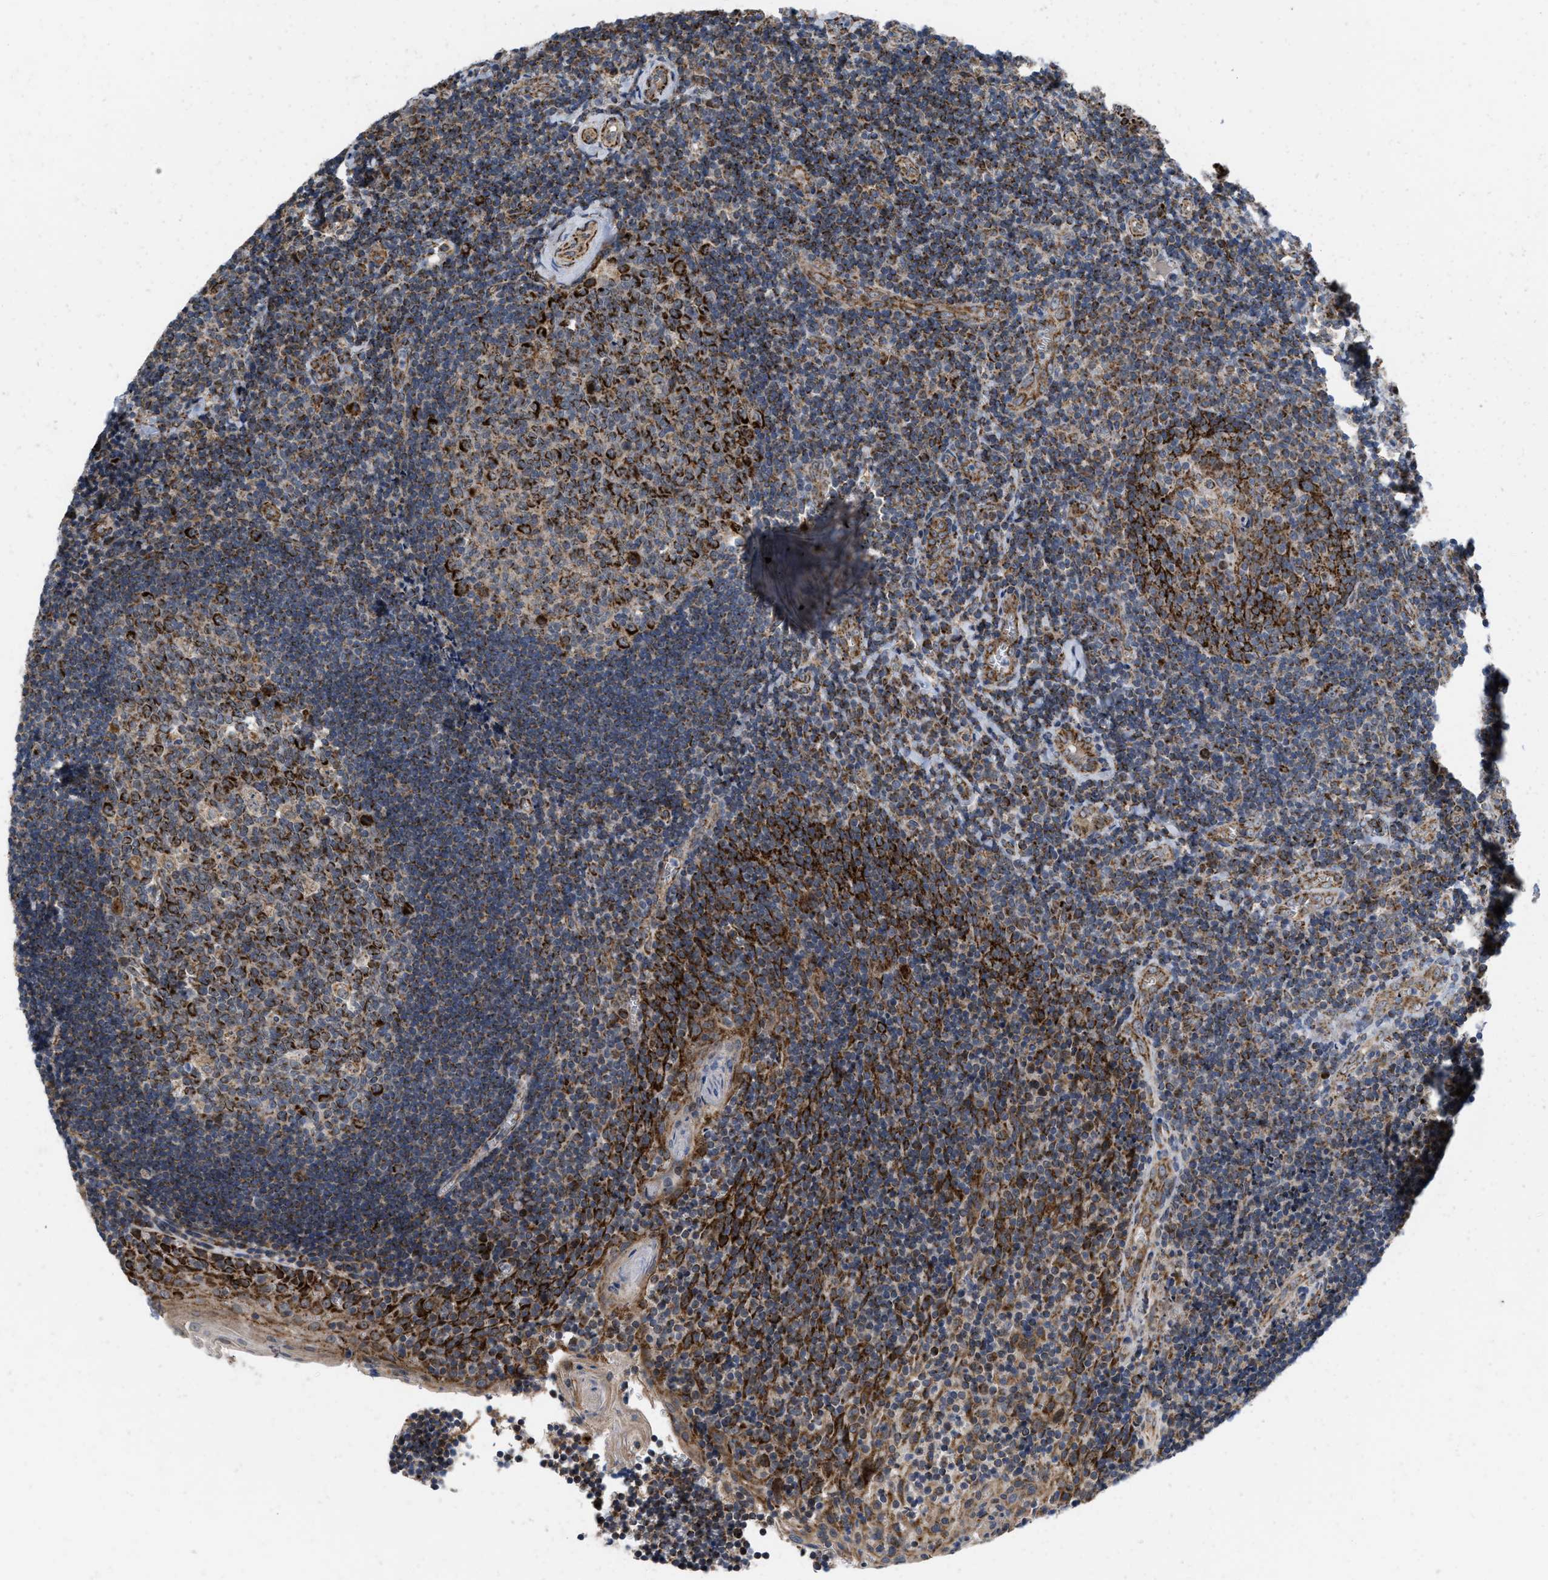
{"staining": {"intensity": "strong", "quantity": "25%-75%", "location": "cytoplasmic/membranous"}, "tissue": "tonsil", "cell_type": "Germinal center cells", "image_type": "normal", "snomed": [{"axis": "morphology", "description": "Normal tissue, NOS"}, {"axis": "morphology", "description": "Inflammation, NOS"}, {"axis": "topography", "description": "Tonsil"}], "caption": "Protein staining by IHC reveals strong cytoplasmic/membranous expression in approximately 25%-75% of germinal center cells in normal tonsil.", "gene": "AKAP1", "patient": {"sex": "female", "age": 31}}